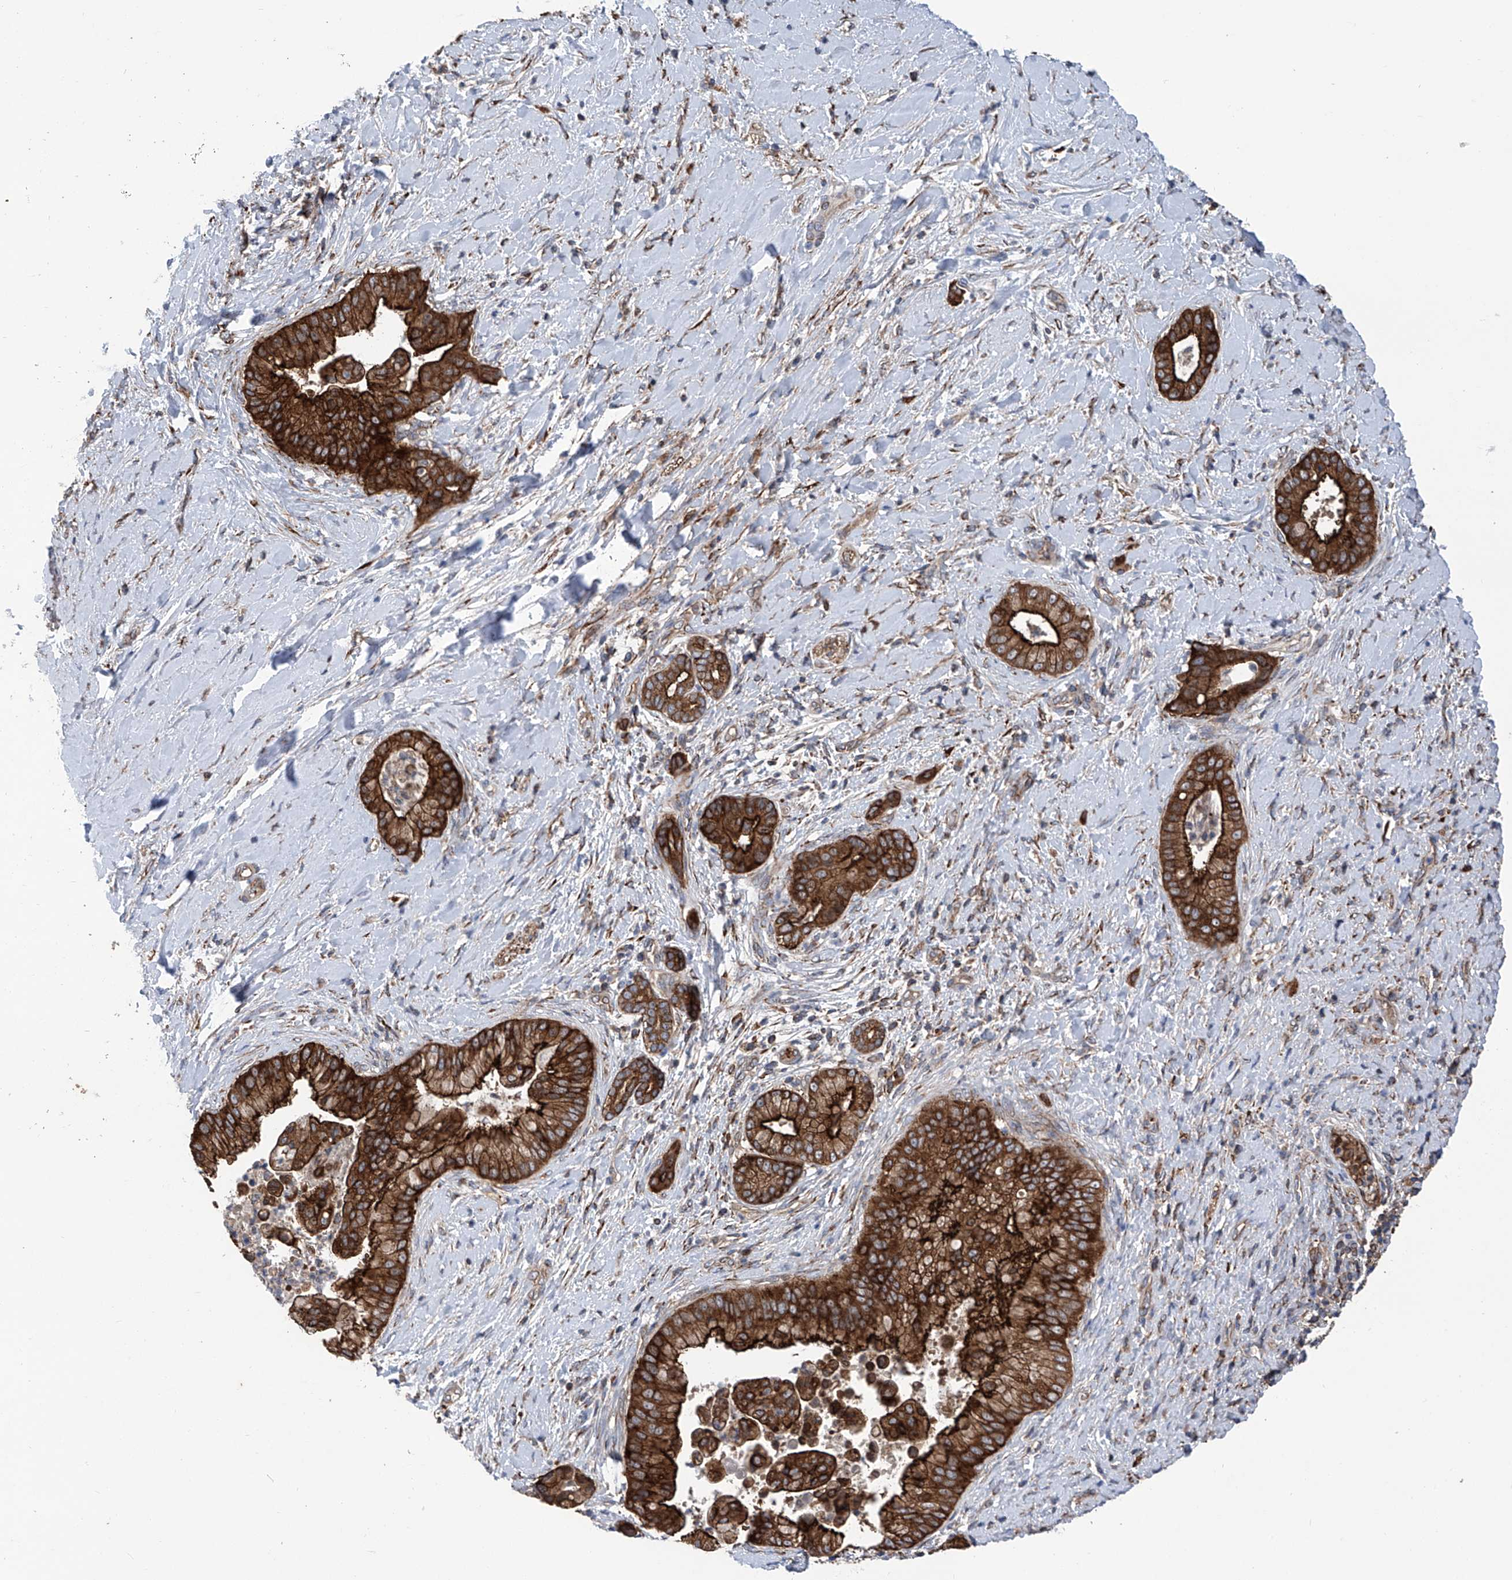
{"staining": {"intensity": "strong", "quantity": ">75%", "location": "cytoplasmic/membranous"}, "tissue": "liver cancer", "cell_type": "Tumor cells", "image_type": "cancer", "snomed": [{"axis": "morphology", "description": "Cholangiocarcinoma"}, {"axis": "topography", "description": "Liver"}], "caption": "IHC of liver cancer (cholangiocarcinoma) displays high levels of strong cytoplasmic/membranous expression in approximately >75% of tumor cells.", "gene": "ASCC3", "patient": {"sex": "female", "age": 54}}